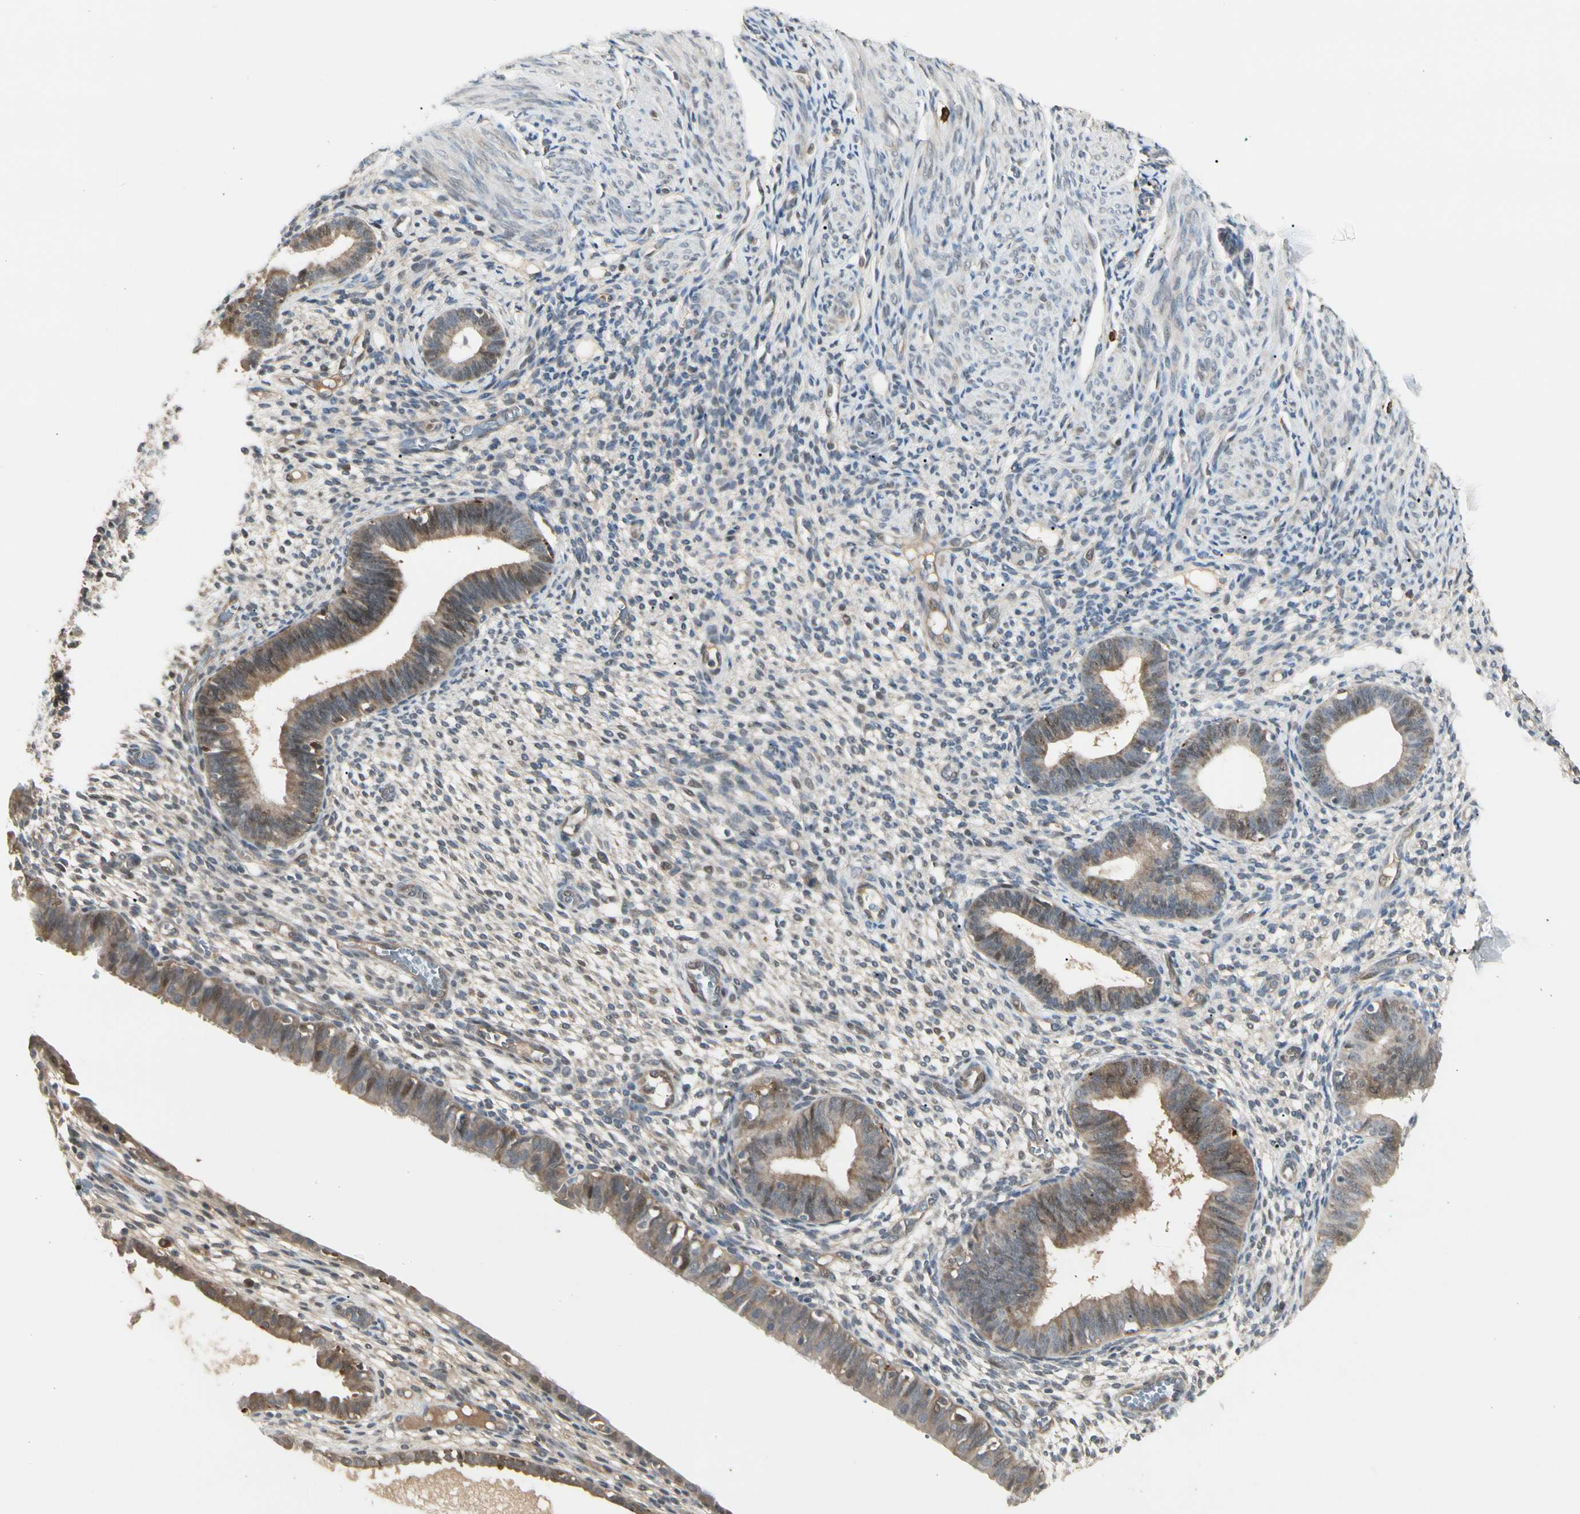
{"staining": {"intensity": "weak", "quantity": "25%-75%", "location": "cytoplasmic/membranous"}, "tissue": "endometrium", "cell_type": "Cells in endometrial stroma", "image_type": "normal", "snomed": [{"axis": "morphology", "description": "Normal tissue, NOS"}, {"axis": "topography", "description": "Endometrium"}], "caption": "IHC (DAB (3,3'-diaminobenzidine)) staining of normal human endometrium demonstrates weak cytoplasmic/membranous protein expression in about 25%-75% of cells in endometrial stroma.", "gene": "ATG4C", "patient": {"sex": "female", "age": 61}}